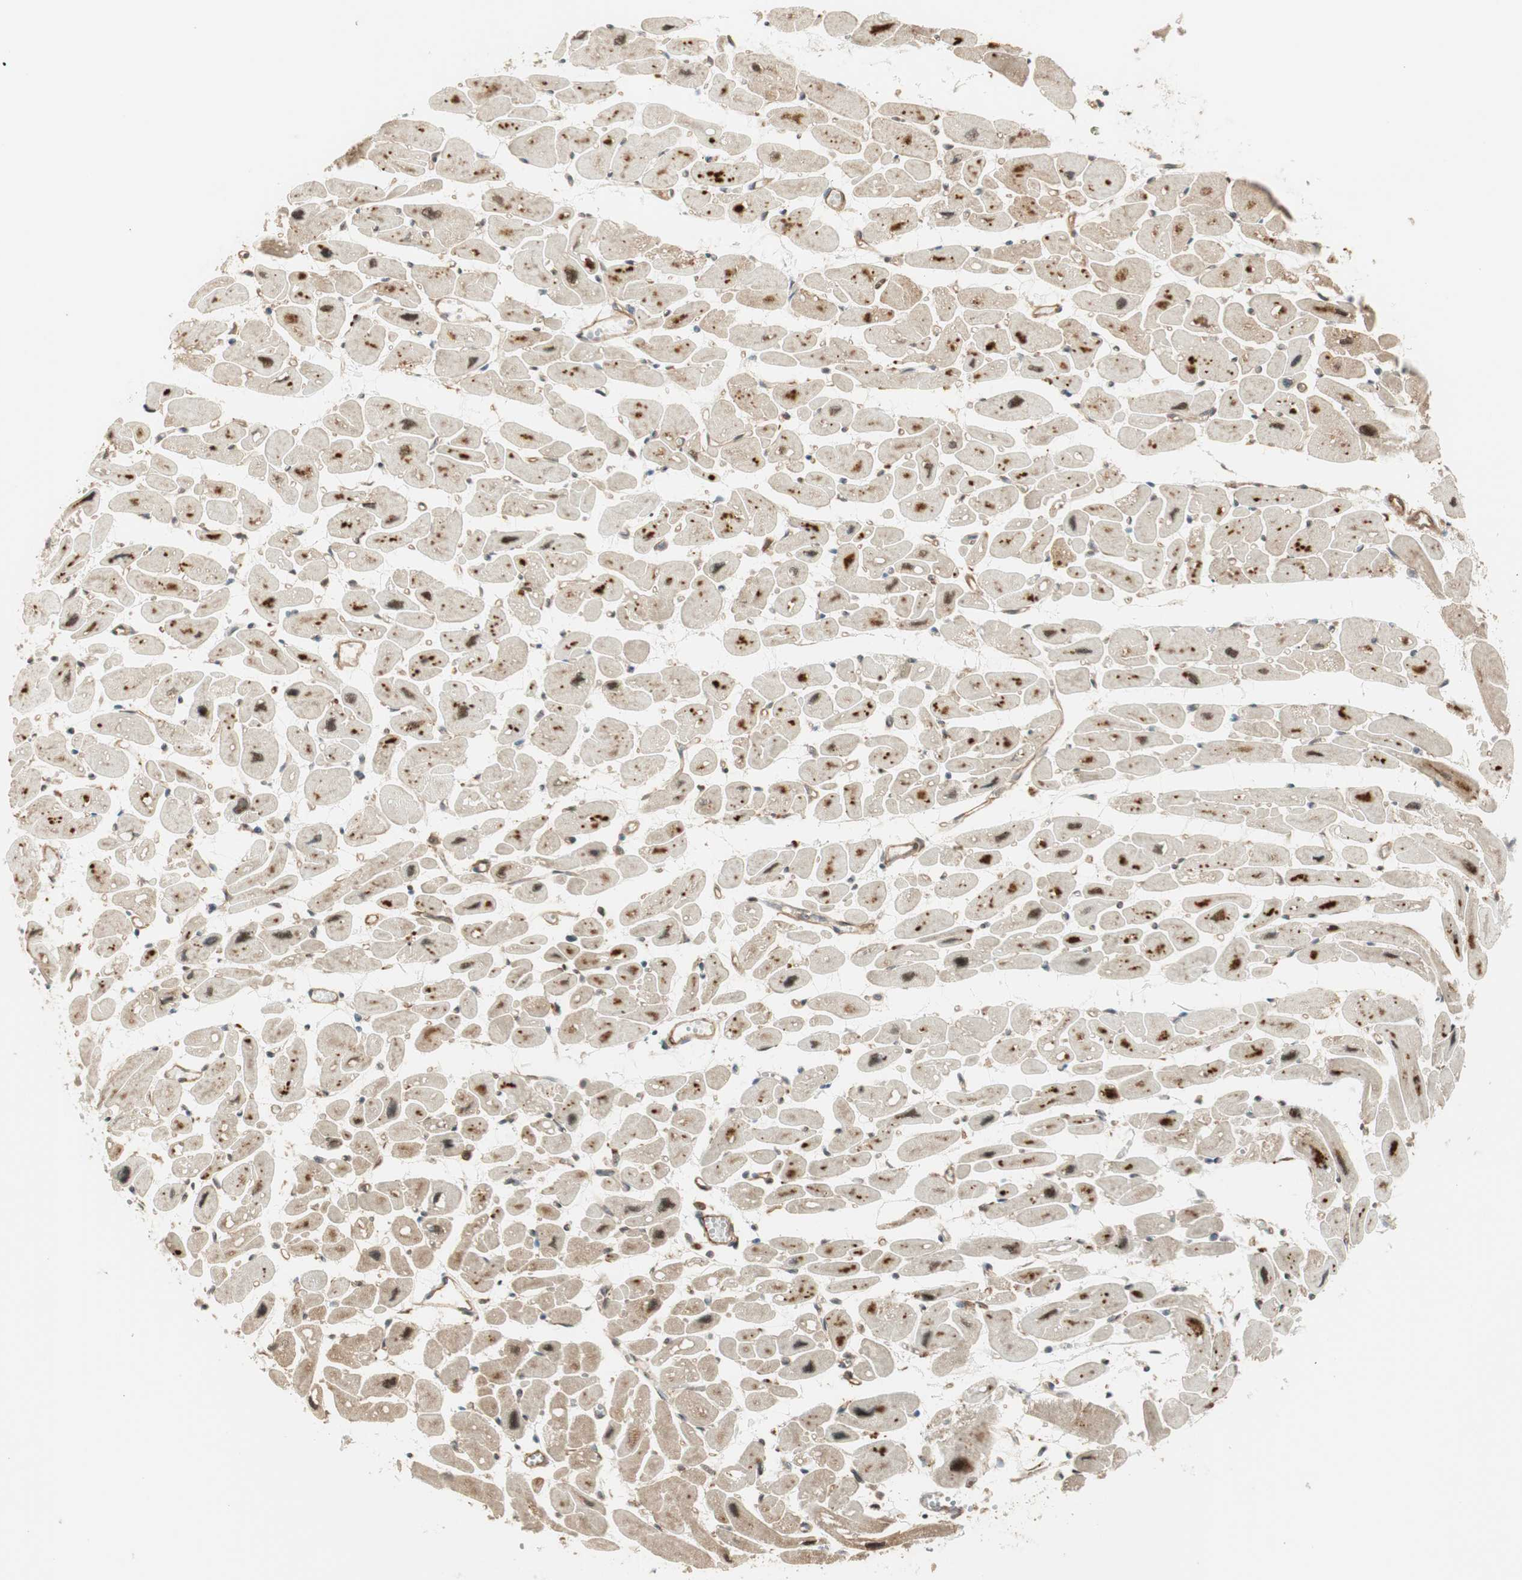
{"staining": {"intensity": "strong", "quantity": ">75%", "location": "cytoplasmic/membranous"}, "tissue": "heart muscle", "cell_type": "Cardiomyocytes", "image_type": "normal", "snomed": [{"axis": "morphology", "description": "Normal tissue, NOS"}, {"axis": "topography", "description": "Heart"}], "caption": "Brown immunohistochemical staining in unremarkable human heart muscle demonstrates strong cytoplasmic/membranous staining in about >75% of cardiomyocytes.", "gene": "PSMD8", "patient": {"sex": "female", "age": 54}}